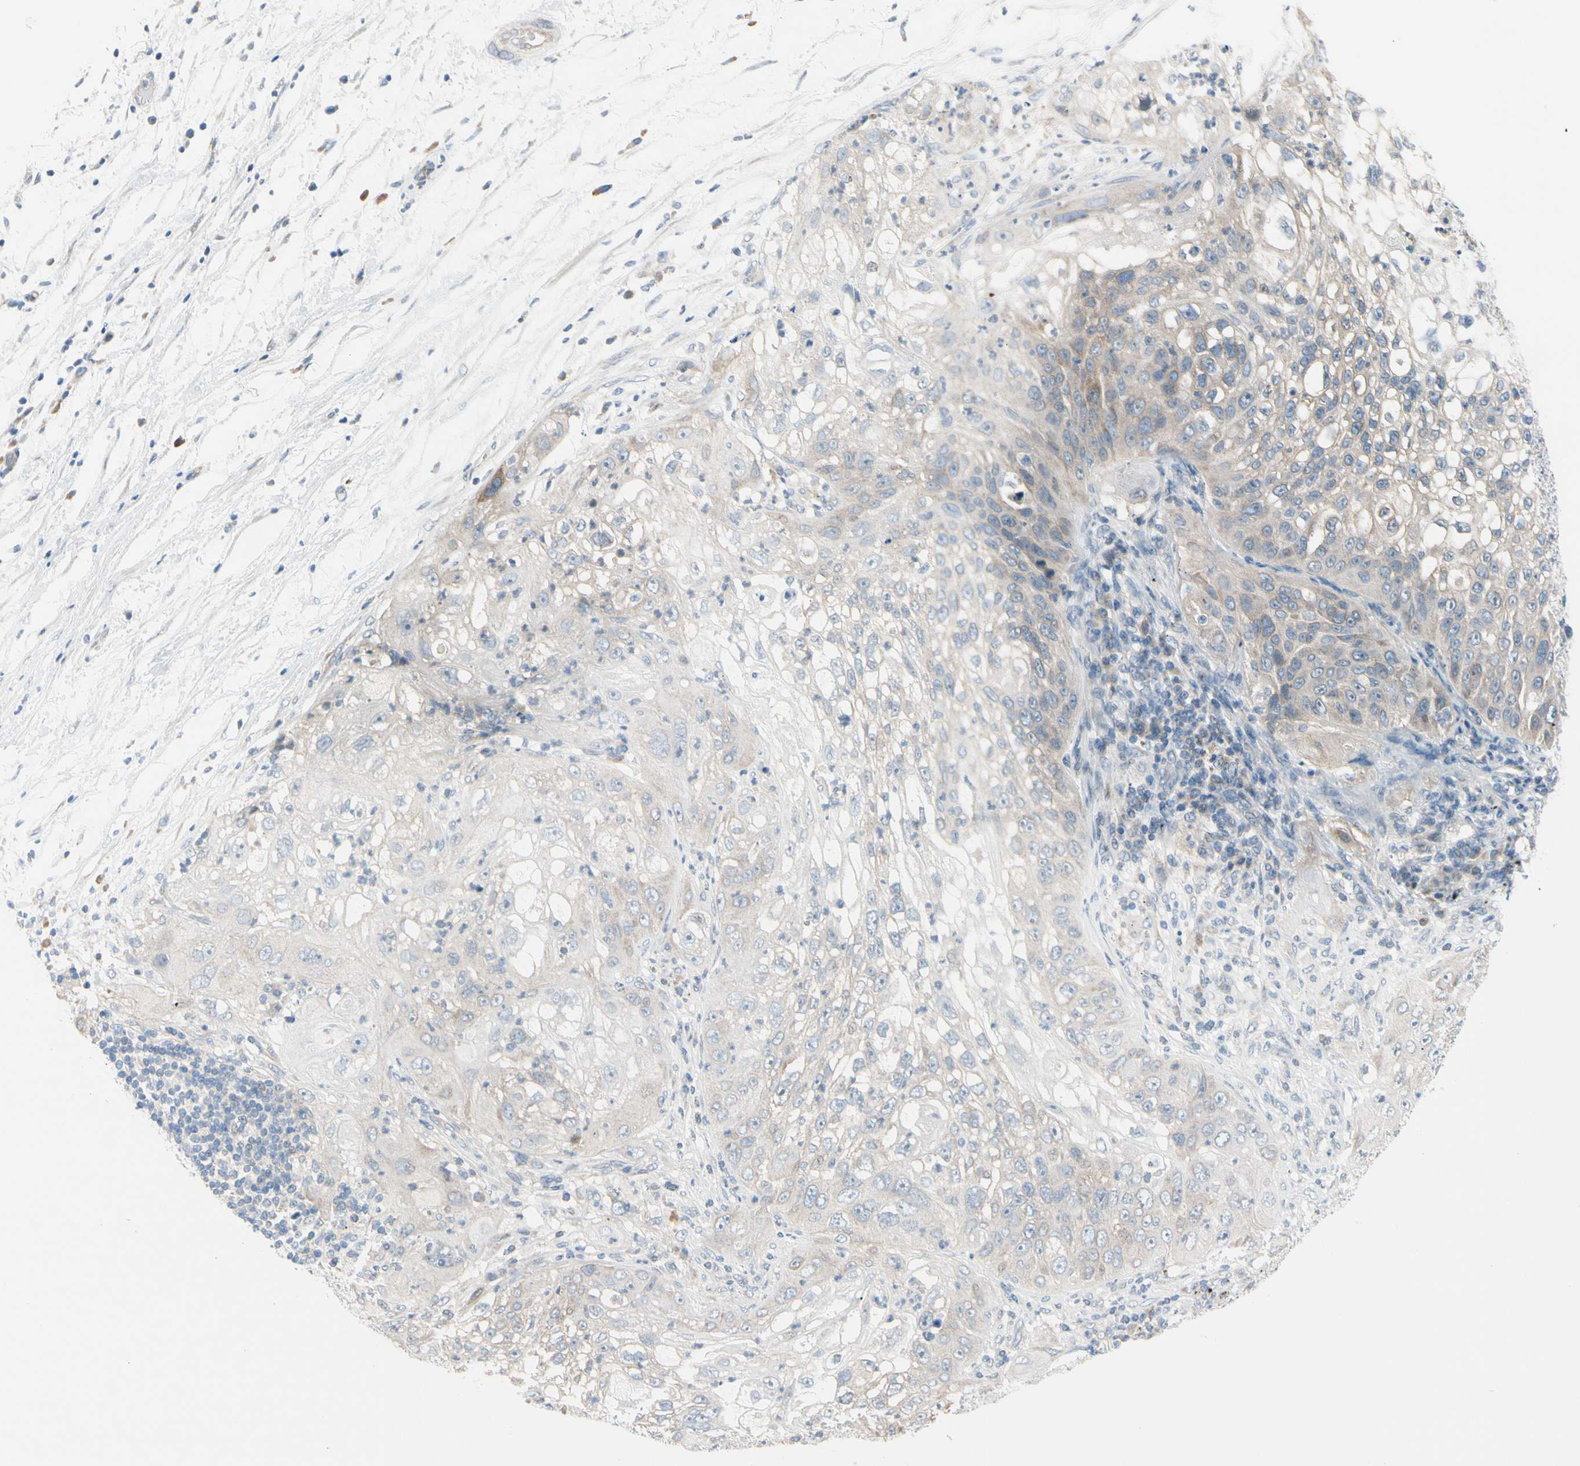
{"staining": {"intensity": "weak", "quantity": "25%-75%", "location": "cytoplasmic/membranous"}, "tissue": "lung cancer", "cell_type": "Tumor cells", "image_type": "cancer", "snomed": [{"axis": "morphology", "description": "Inflammation, NOS"}, {"axis": "morphology", "description": "Squamous cell carcinoma, NOS"}, {"axis": "topography", "description": "Lymph node"}, {"axis": "topography", "description": "Soft tissue"}, {"axis": "topography", "description": "Lung"}], "caption": "Immunohistochemical staining of lung cancer exhibits low levels of weak cytoplasmic/membranous protein positivity in approximately 25%-75% of tumor cells. The protein of interest is stained brown, and the nuclei are stained in blue (DAB (3,3'-diaminobenzidine) IHC with brightfield microscopy, high magnification).", "gene": "CFAP36", "patient": {"sex": "male", "age": 66}}